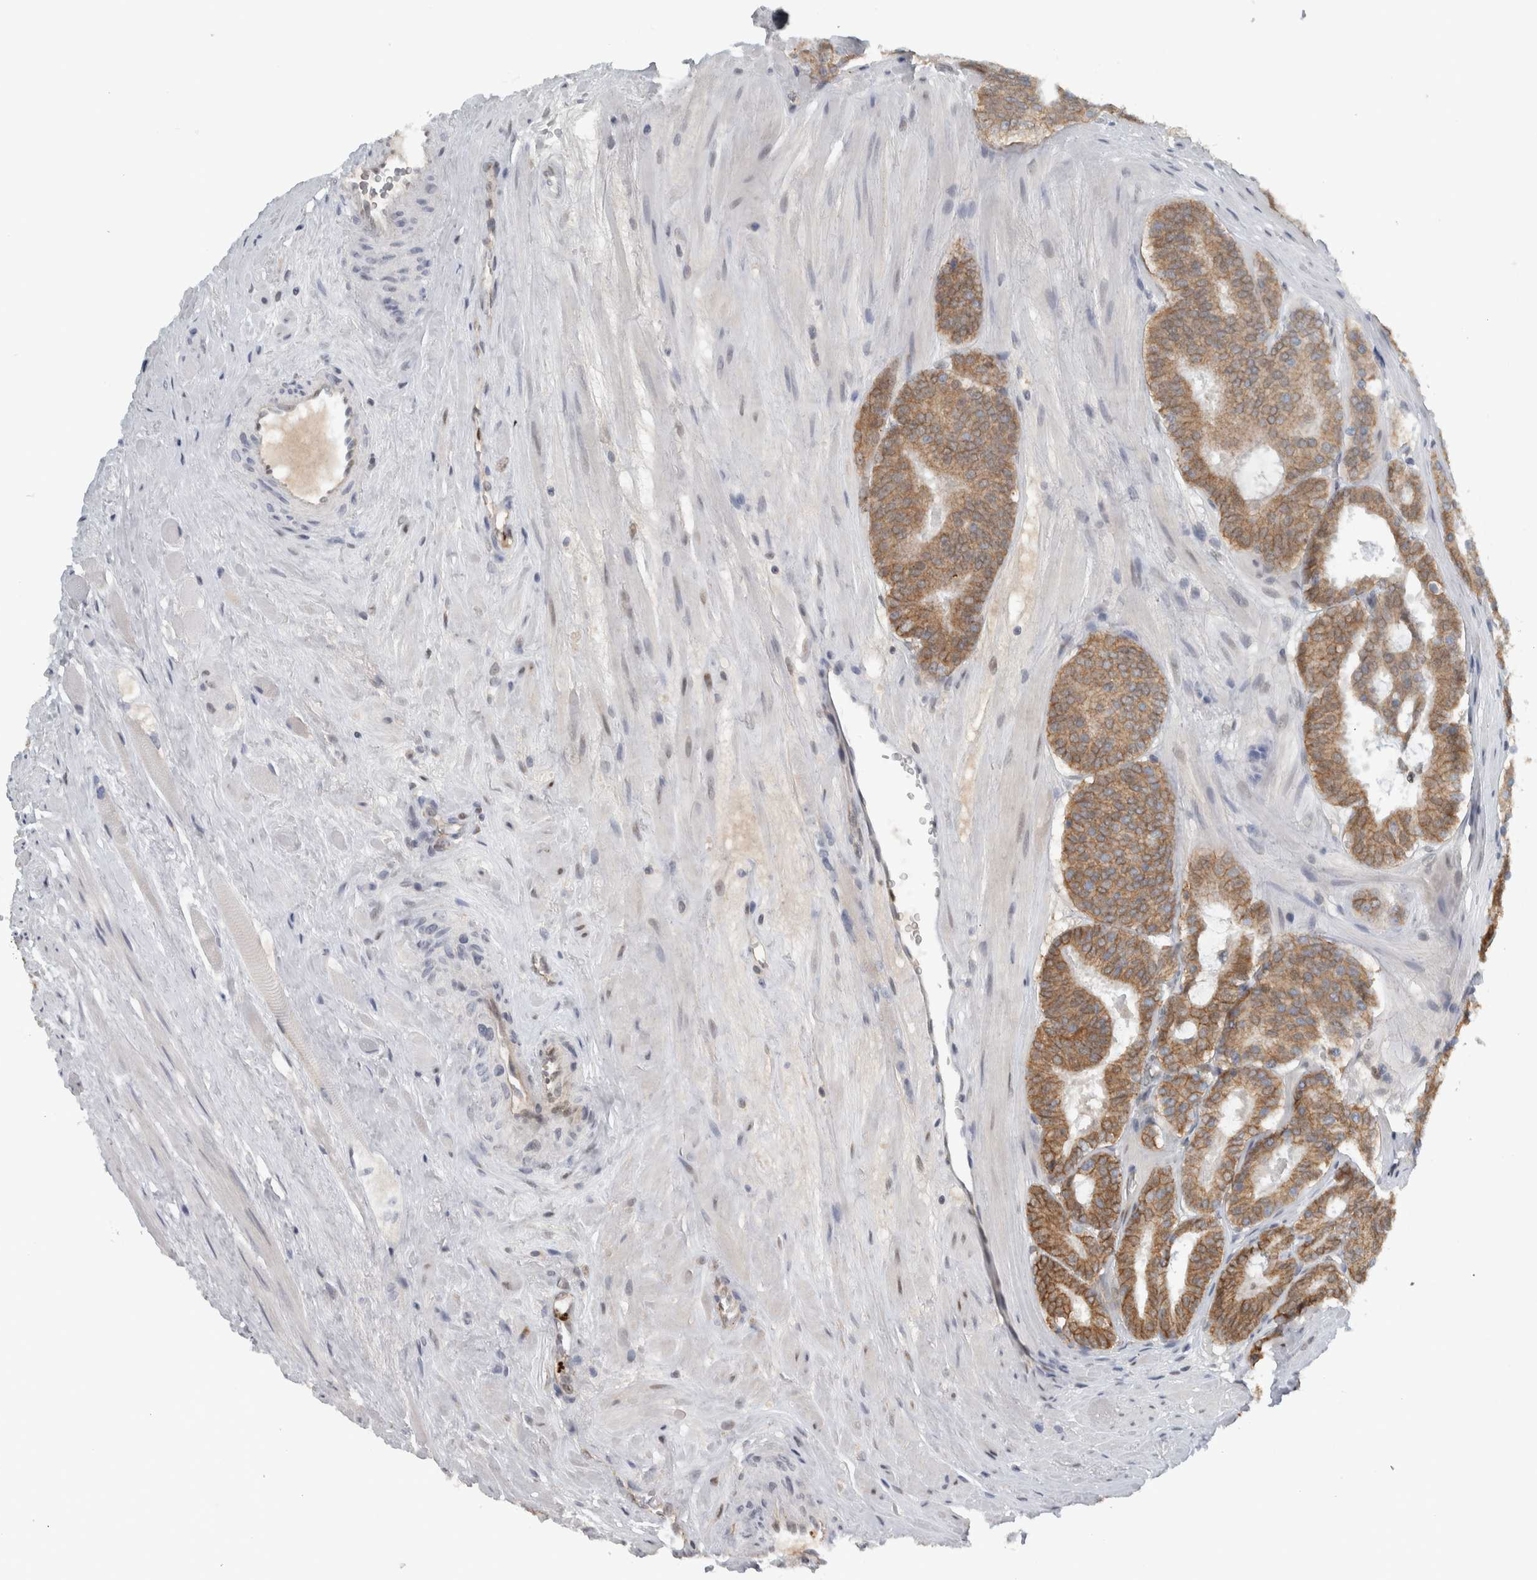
{"staining": {"intensity": "moderate", "quantity": ">75%", "location": "cytoplasmic/membranous"}, "tissue": "prostate cancer", "cell_type": "Tumor cells", "image_type": "cancer", "snomed": [{"axis": "morphology", "description": "Adenocarcinoma, Low grade"}, {"axis": "topography", "description": "Prostate"}], "caption": "Immunohistochemical staining of human prostate adenocarcinoma (low-grade) exhibits moderate cytoplasmic/membranous protein staining in about >75% of tumor cells. Using DAB (3,3'-diaminobenzidine) (brown) and hematoxylin (blue) stains, captured at high magnification using brightfield microscopy.", "gene": "ADPRM", "patient": {"sex": "male", "age": 69}}